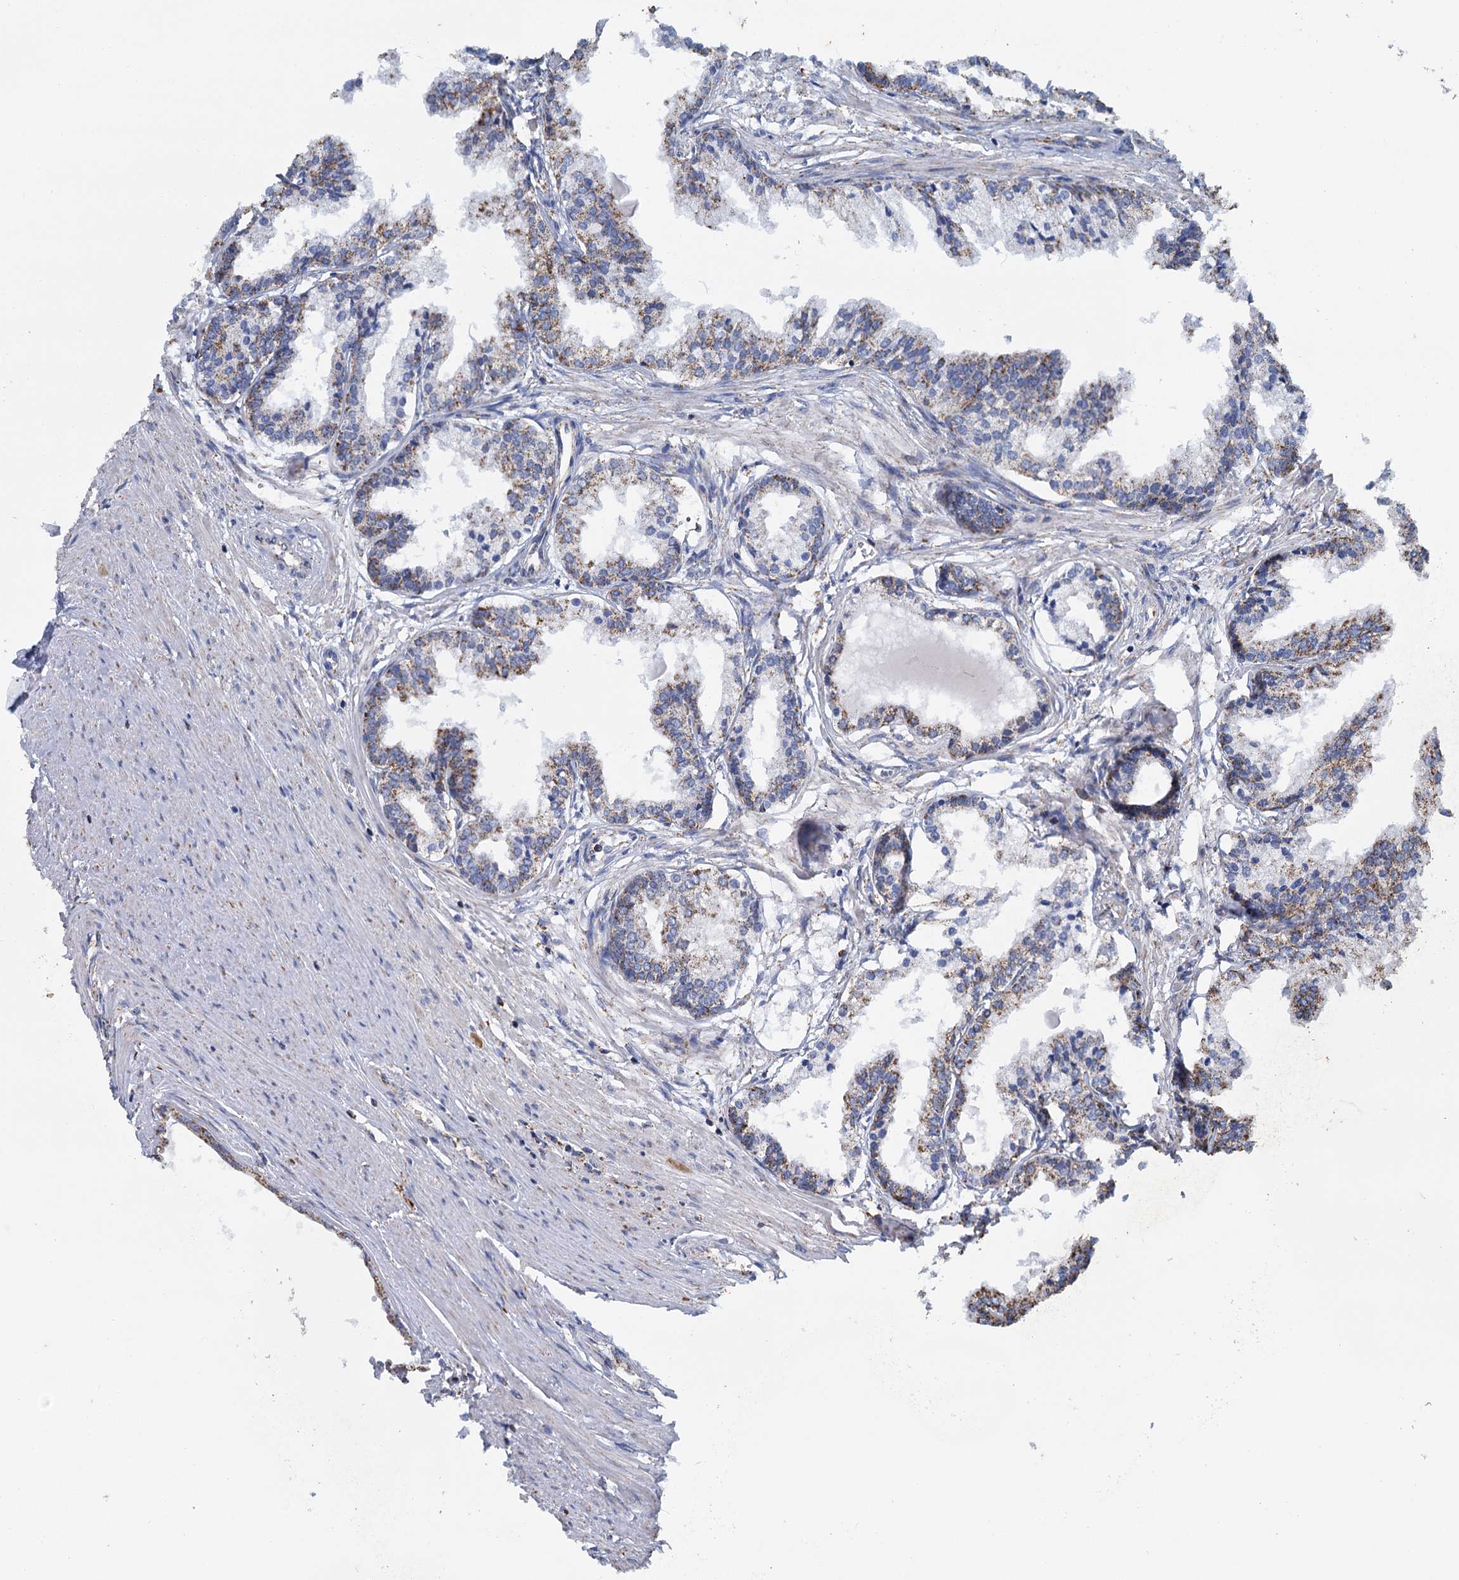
{"staining": {"intensity": "weak", "quantity": ">75%", "location": "cytoplasmic/membranous"}, "tissue": "prostate cancer", "cell_type": "Tumor cells", "image_type": "cancer", "snomed": [{"axis": "morphology", "description": "Adenocarcinoma, High grade"}, {"axis": "topography", "description": "Prostate"}], "caption": "An IHC histopathology image of tumor tissue is shown. Protein staining in brown shows weak cytoplasmic/membranous positivity in prostate adenocarcinoma (high-grade) within tumor cells. The protein is shown in brown color, while the nuclei are stained blue.", "gene": "CCP110", "patient": {"sex": "male", "age": 68}}